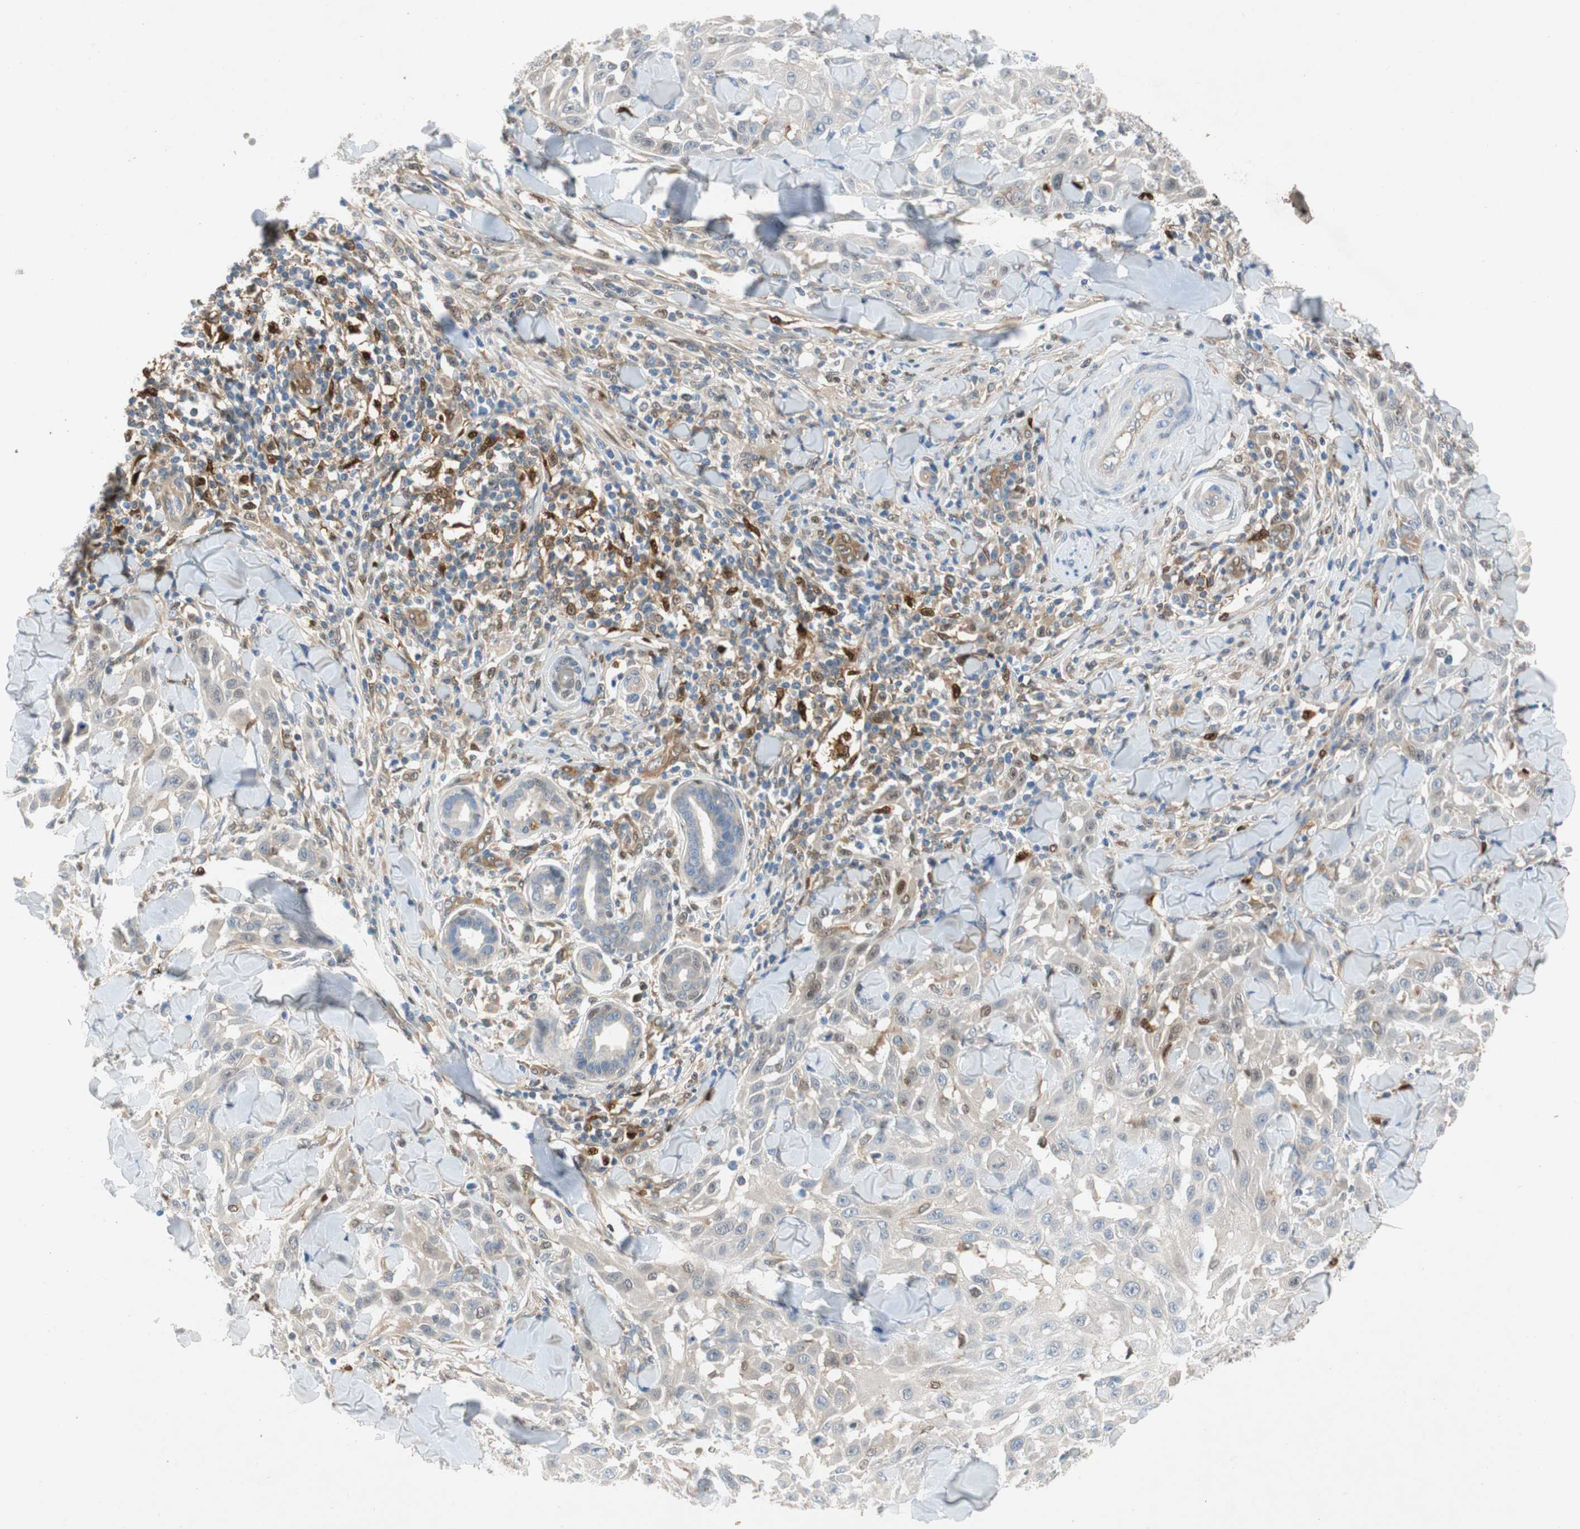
{"staining": {"intensity": "negative", "quantity": "none", "location": "none"}, "tissue": "skin cancer", "cell_type": "Tumor cells", "image_type": "cancer", "snomed": [{"axis": "morphology", "description": "Squamous cell carcinoma, NOS"}, {"axis": "topography", "description": "Skin"}], "caption": "This is a photomicrograph of IHC staining of skin cancer (squamous cell carcinoma), which shows no positivity in tumor cells. (Stains: DAB (3,3'-diaminobenzidine) immunohistochemistry (IHC) with hematoxylin counter stain, Microscopy: brightfield microscopy at high magnification).", "gene": "RELB", "patient": {"sex": "male", "age": 24}}